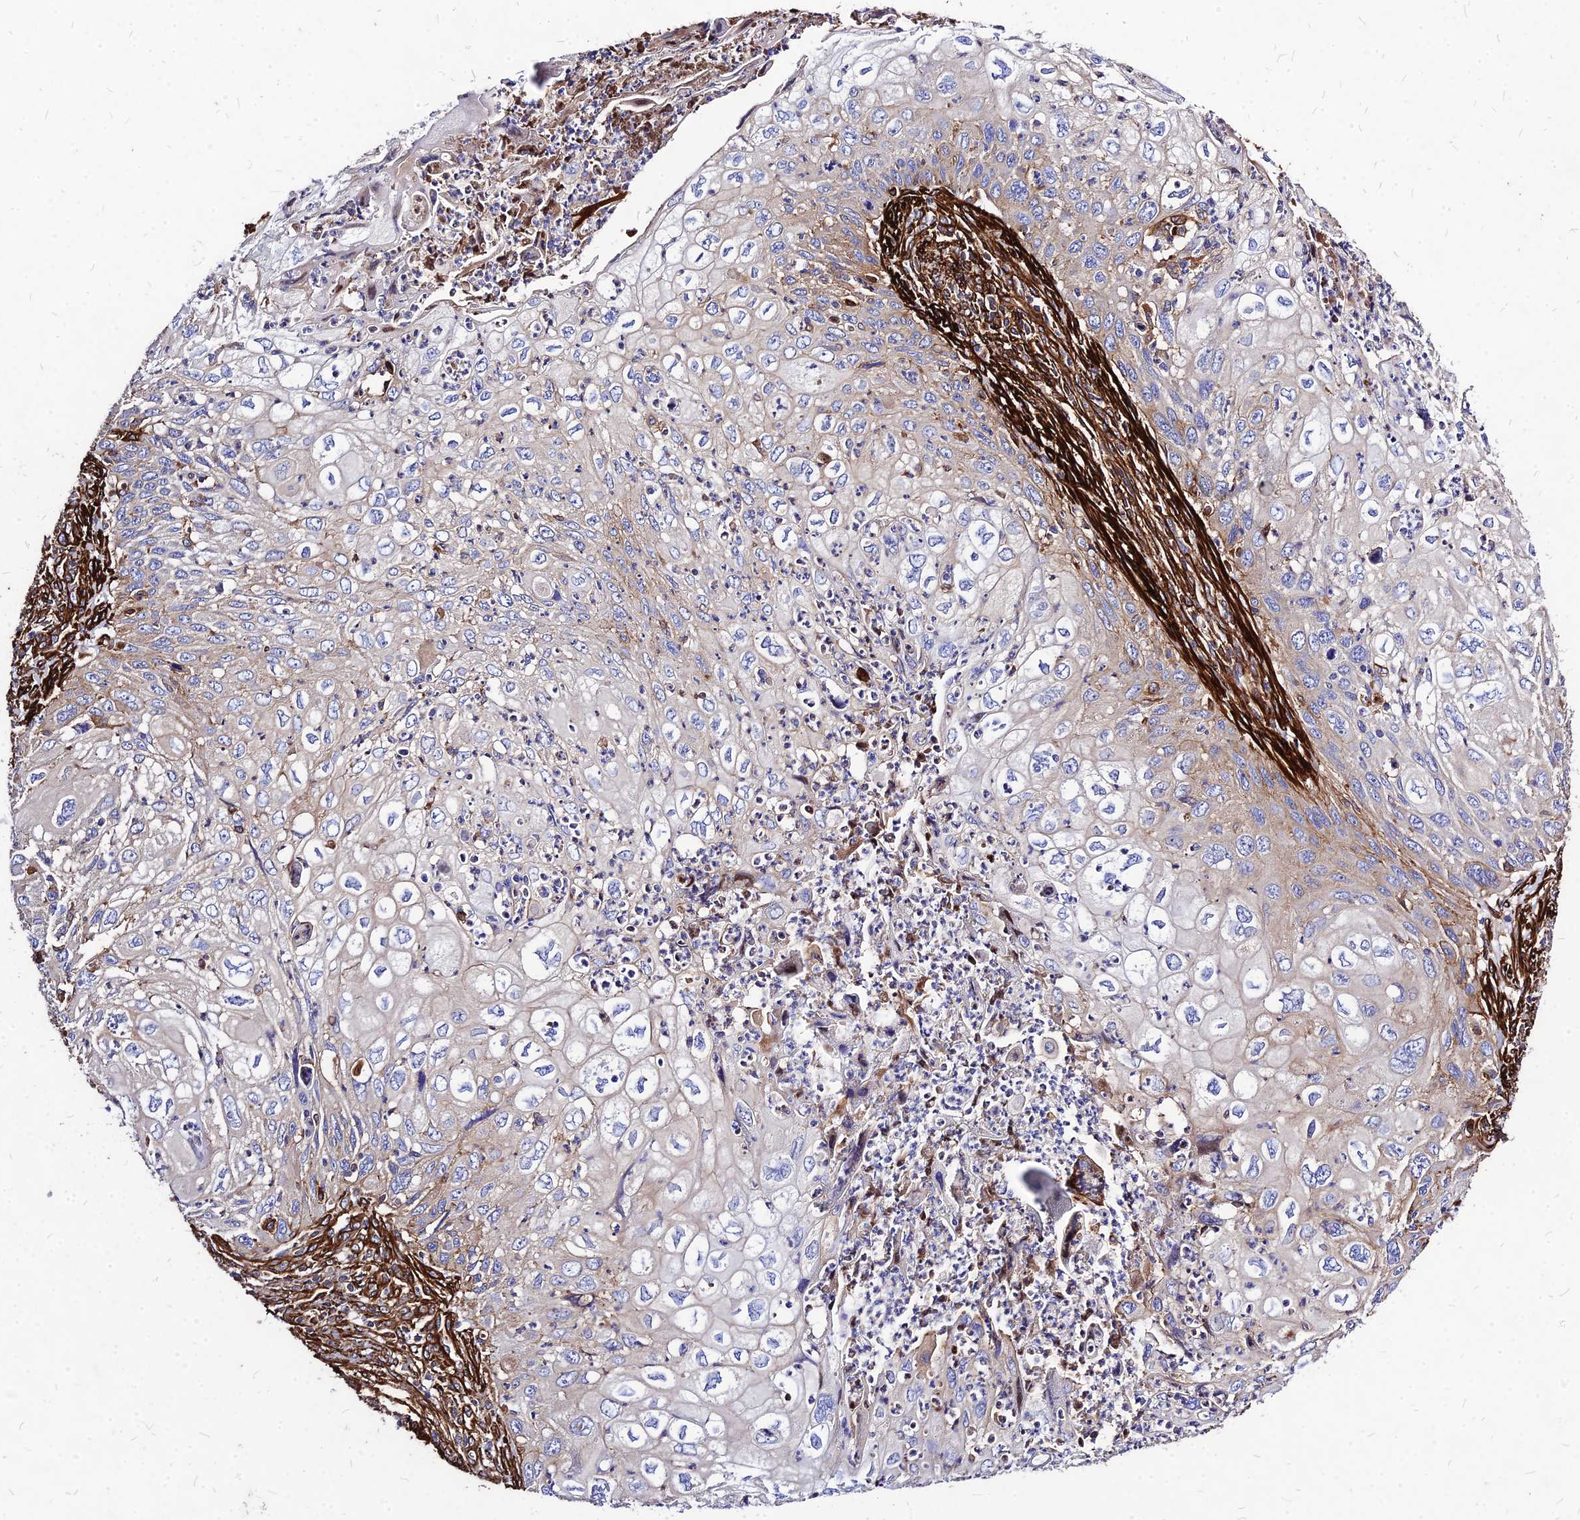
{"staining": {"intensity": "weak", "quantity": "<25%", "location": "cytoplasmic/membranous"}, "tissue": "cervical cancer", "cell_type": "Tumor cells", "image_type": "cancer", "snomed": [{"axis": "morphology", "description": "Squamous cell carcinoma, NOS"}, {"axis": "topography", "description": "Cervix"}], "caption": "Tumor cells are negative for brown protein staining in cervical squamous cell carcinoma.", "gene": "EFCC1", "patient": {"sex": "female", "age": 70}}